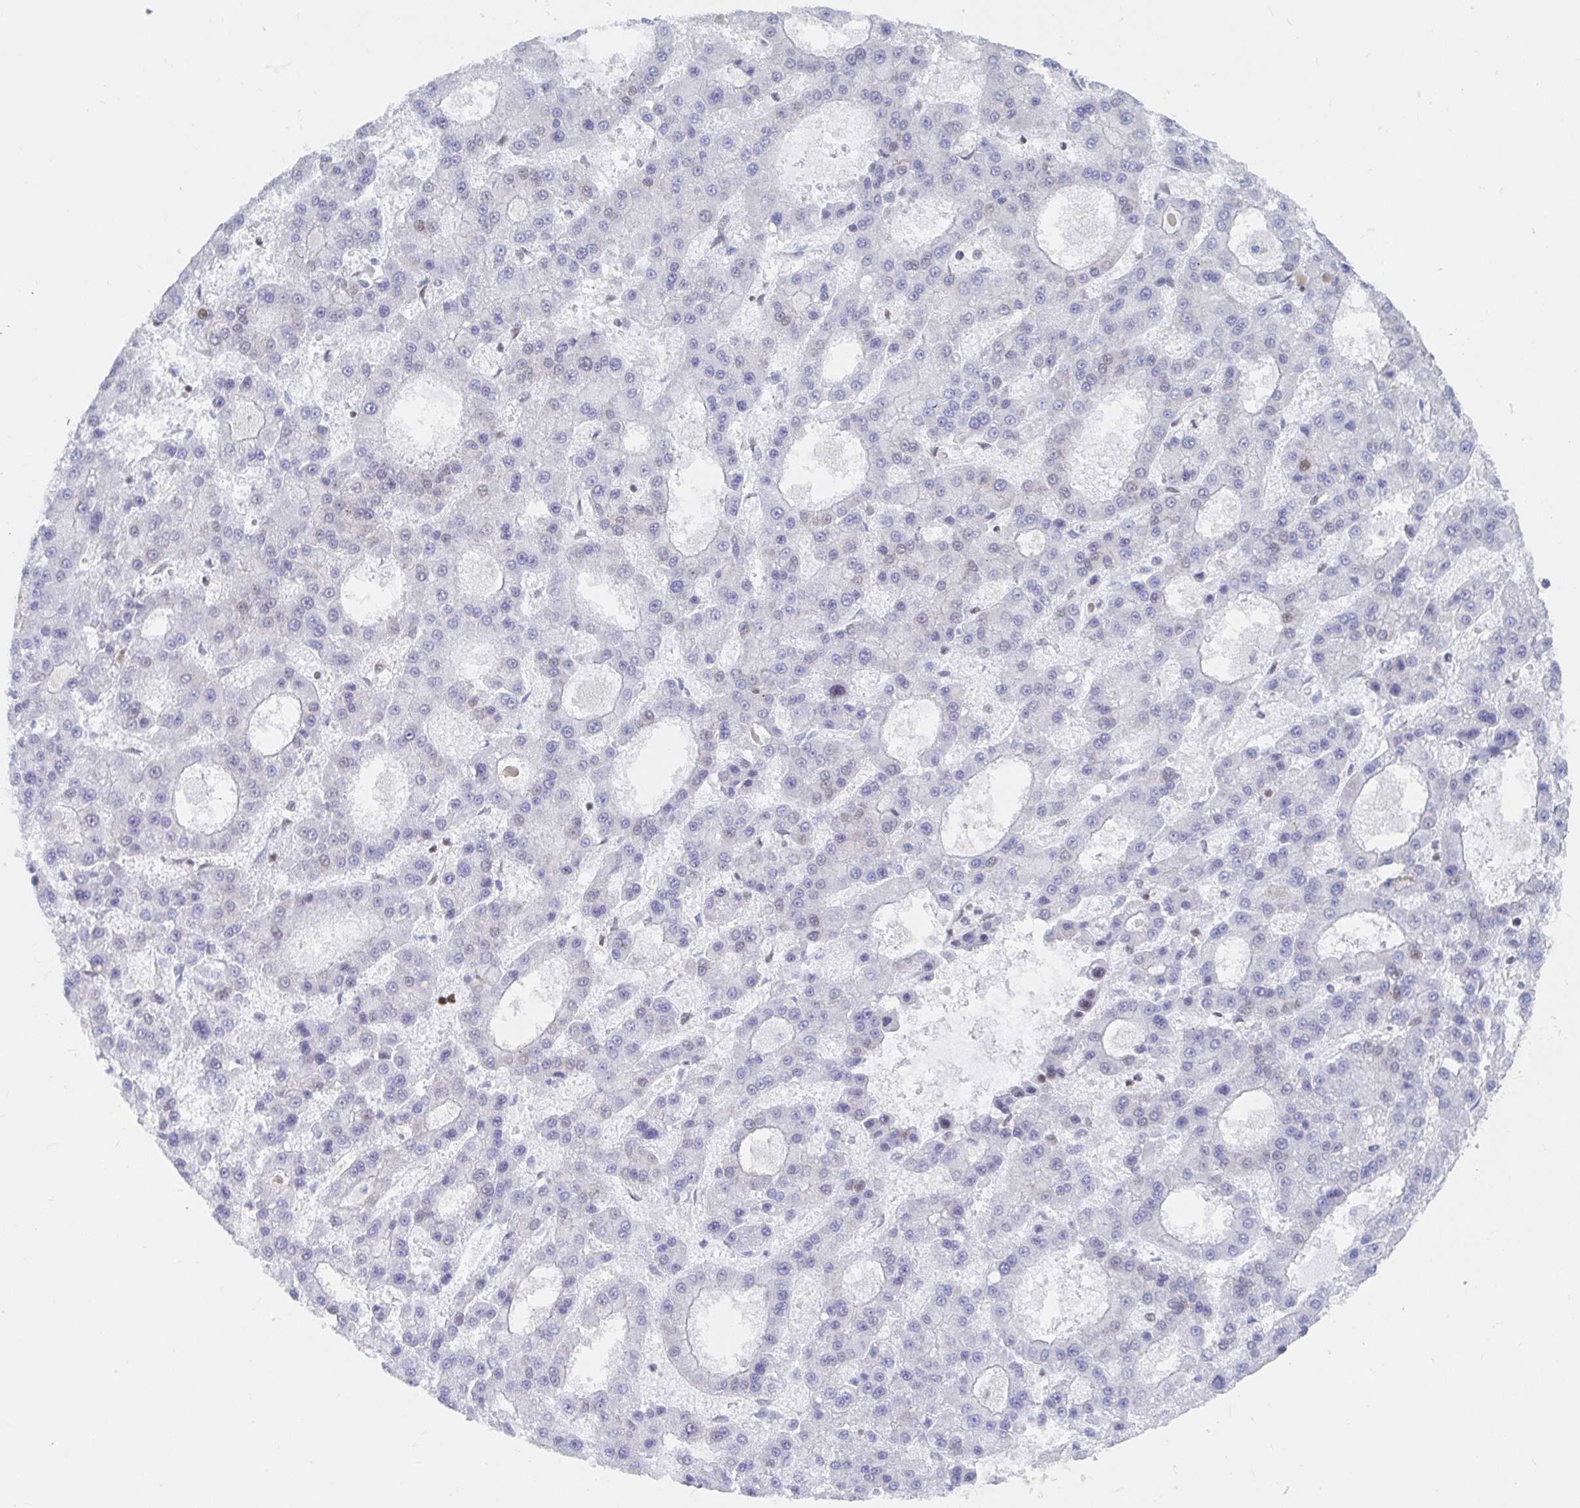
{"staining": {"intensity": "negative", "quantity": "none", "location": "none"}, "tissue": "liver cancer", "cell_type": "Tumor cells", "image_type": "cancer", "snomed": [{"axis": "morphology", "description": "Carcinoma, Hepatocellular, NOS"}, {"axis": "topography", "description": "Liver"}], "caption": "Tumor cells show no significant protein staining in liver cancer (hepatocellular carcinoma).", "gene": "EWSR1", "patient": {"sex": "male", "age": 70}}